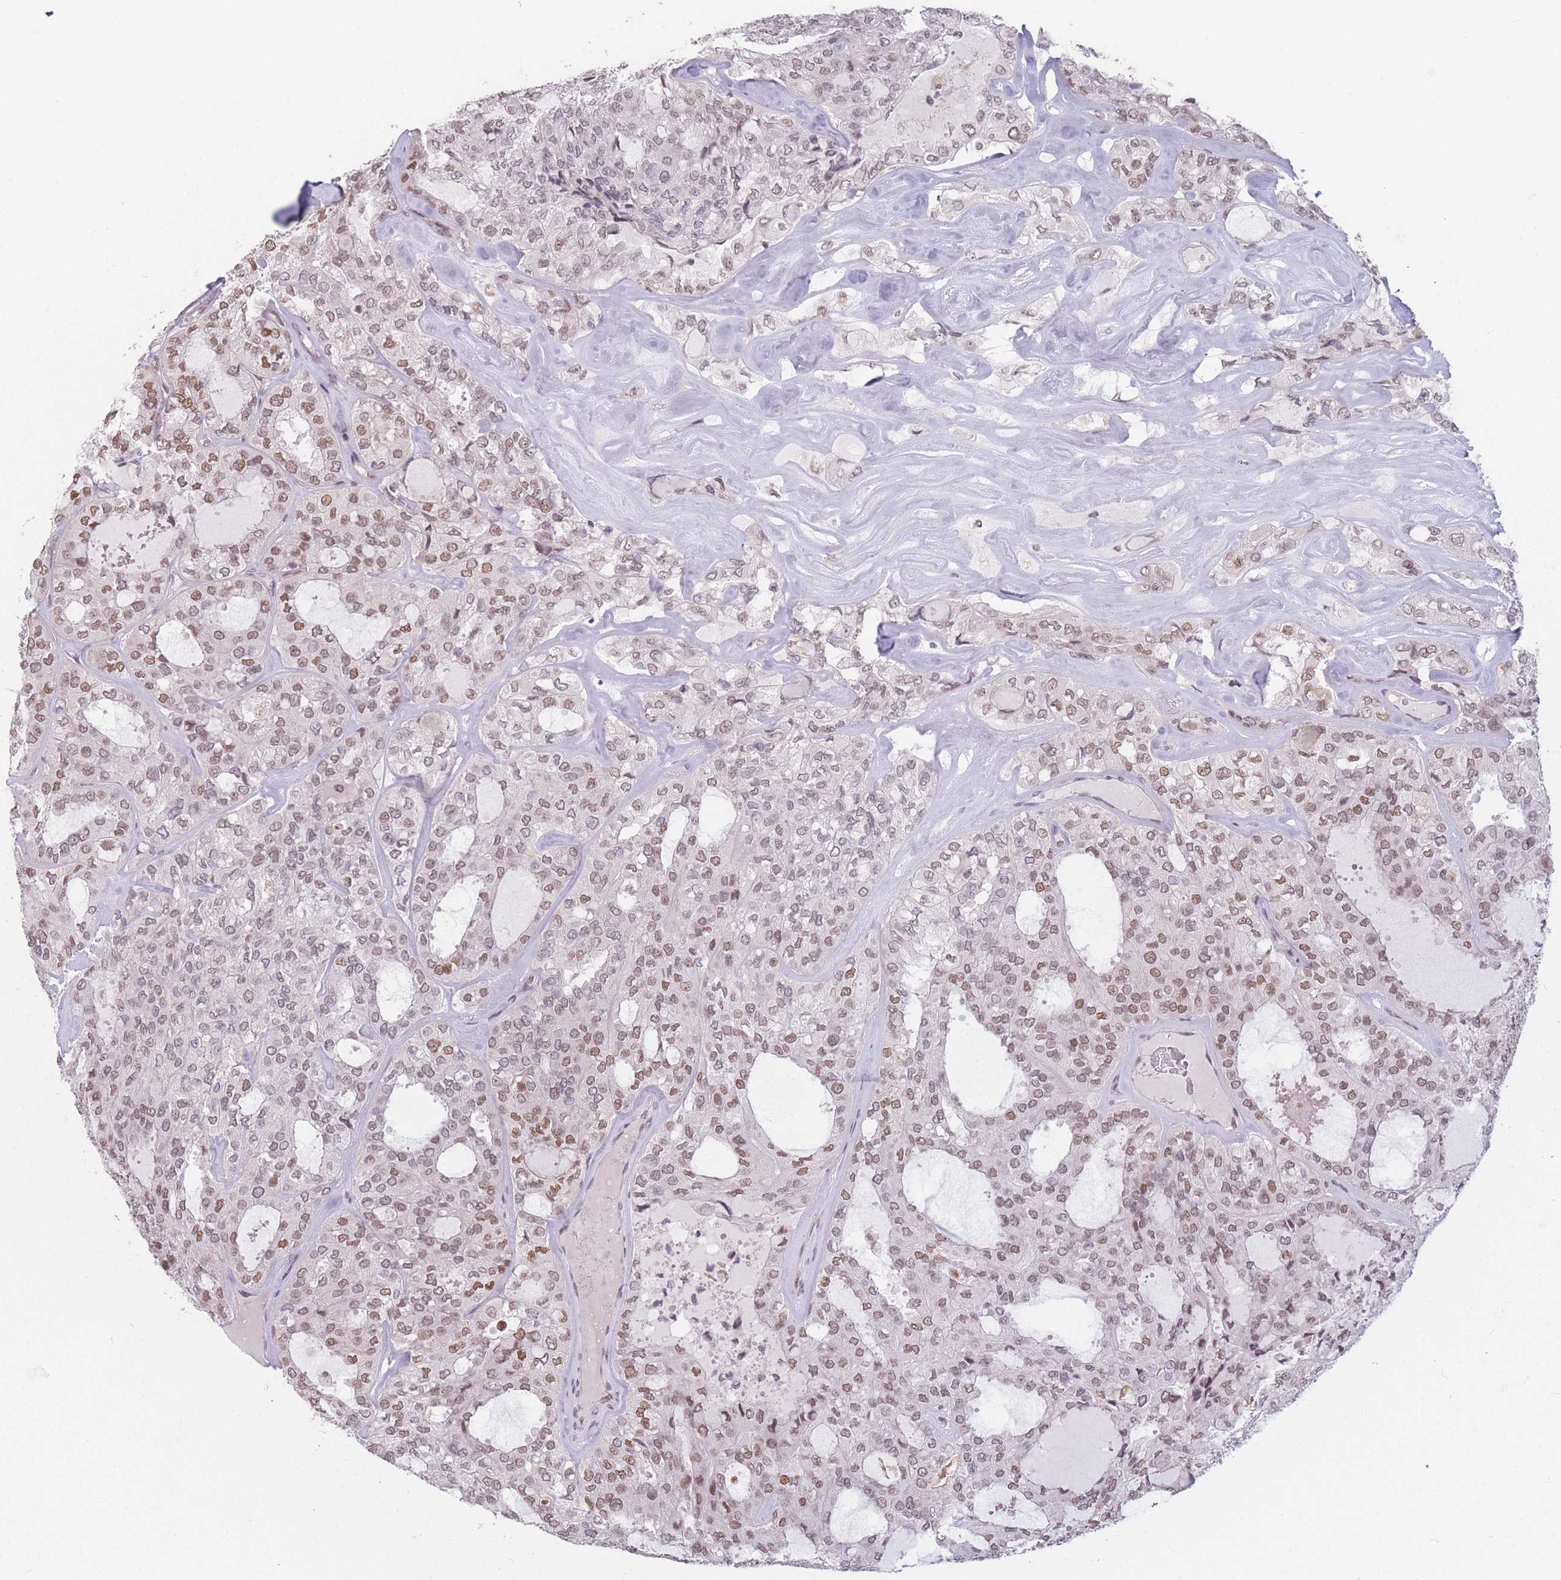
{"staining": {"intensity": "moderate", "quantity": ">75%", "location": "nuclear"}, "tissue": "thyroid cancer", "cell_type": "Tumor cells", "image_type": "cancer", "snomed": [{"axis": "morphology", "description": "Follicular adenoma carcinoma, NOS"}, {"axis": "topography", "description": "Thyroid gland"}], "caption": "A histopathology image showing moderate nuclear staining in about >75% of tumor cells in follicular adenoma carcinoma (thyroid), as visualized by brown immunohistochemical staining.", "gene": "SUPT6H", "patient": {"sex": "male", "age": 75}}